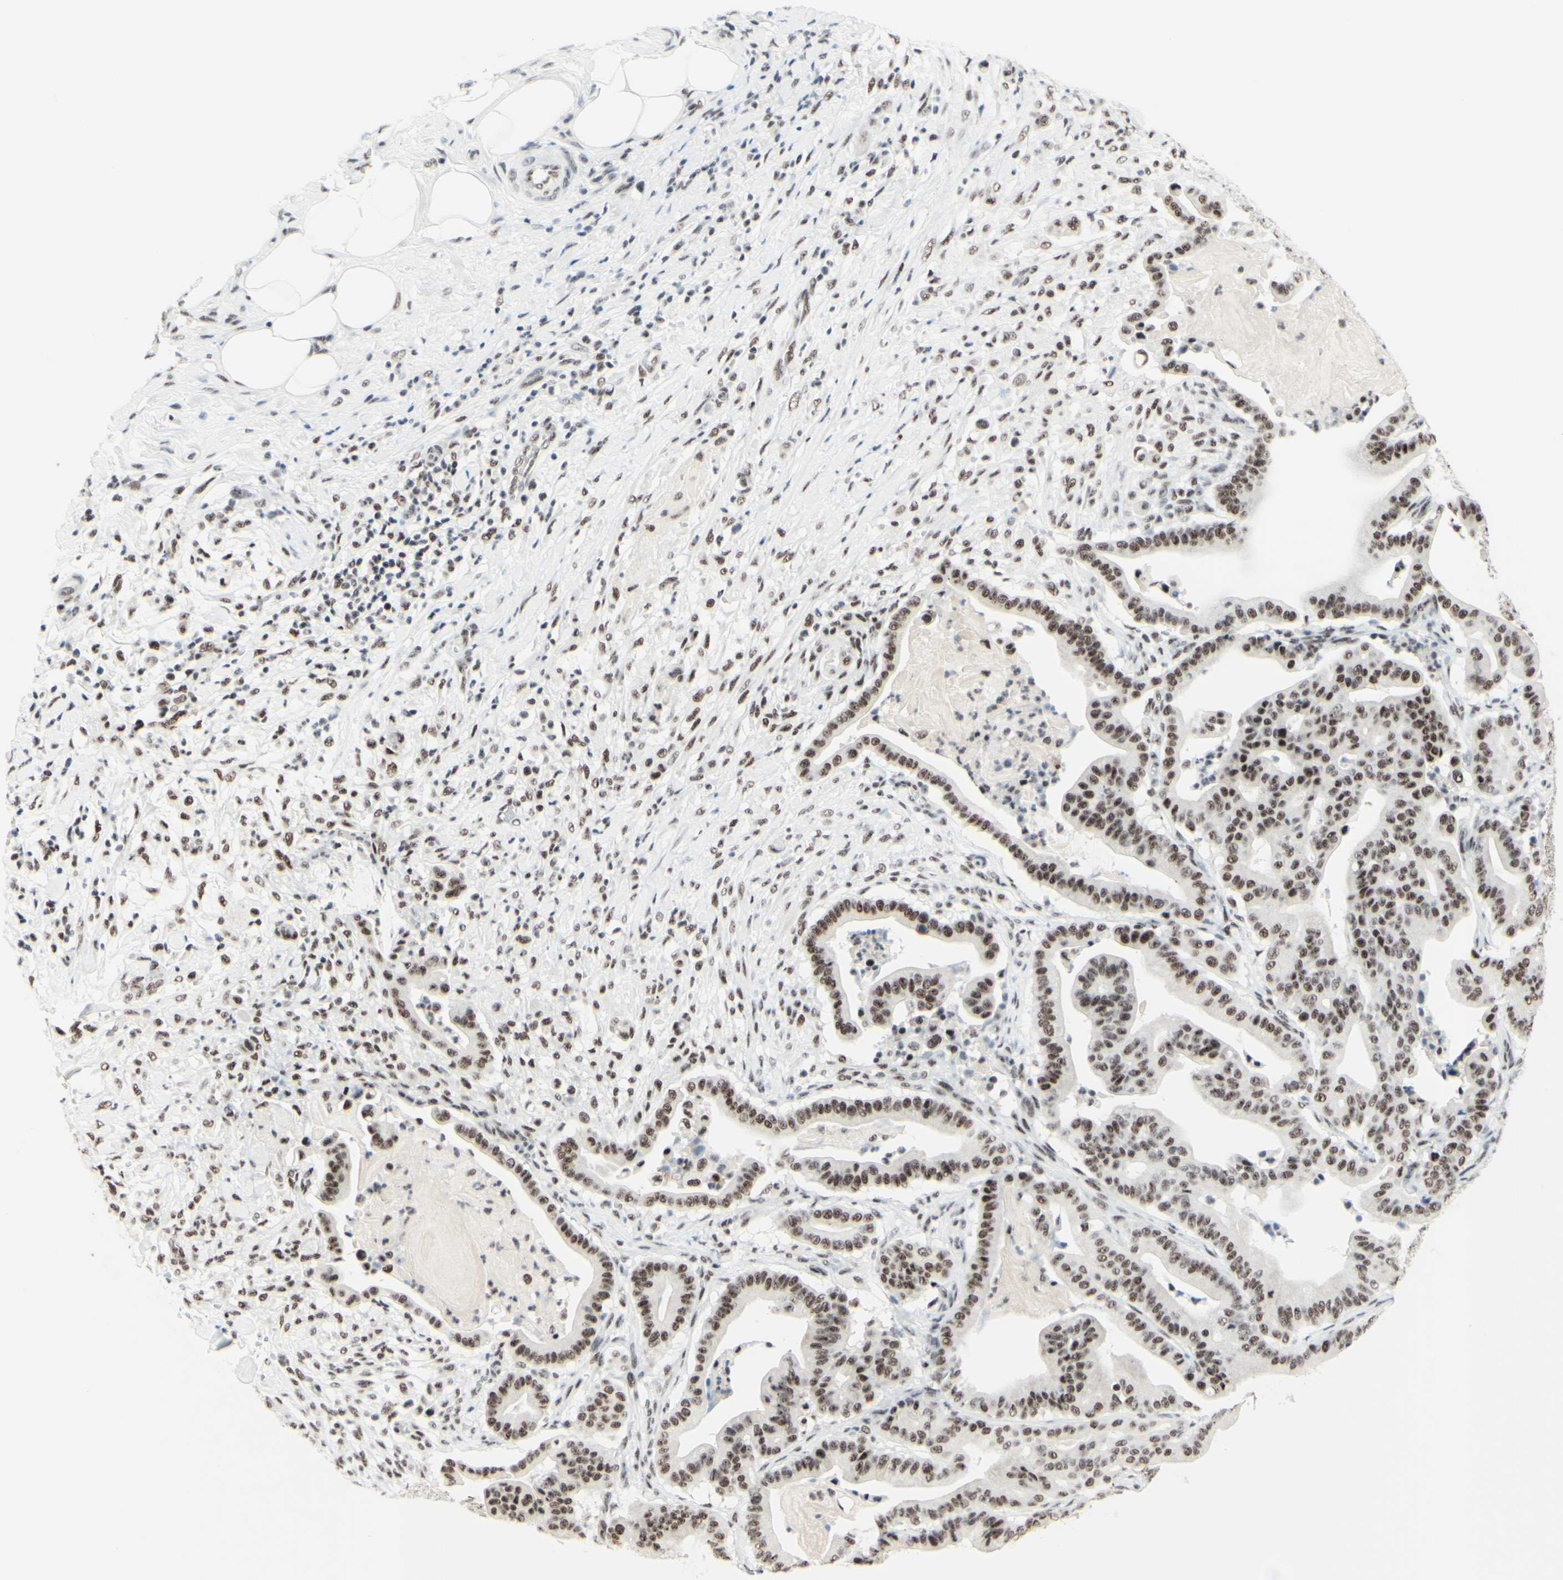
{"staining": {"intensity": "weak", "quantity": "<25%", "location": "nuclear"}, "tissue": "pancreatic cancer", "cell_type": "Tumor cells", "image_type": "cancer", "snomed": [{"axis": "morphology", "description": "Adenocarcinoma, NOS"}, {"axis": "topography", "description": "Pancreas"}], "caption": "Immunohistochemistry histopathology image of neoplastic tissue: human adenocarcinoma (pancreatic) stained with DAB exhibits no significant protein expression in tumor cells.", "gene": "WTAP", "patient": {"sex": "male", "age": 63}}